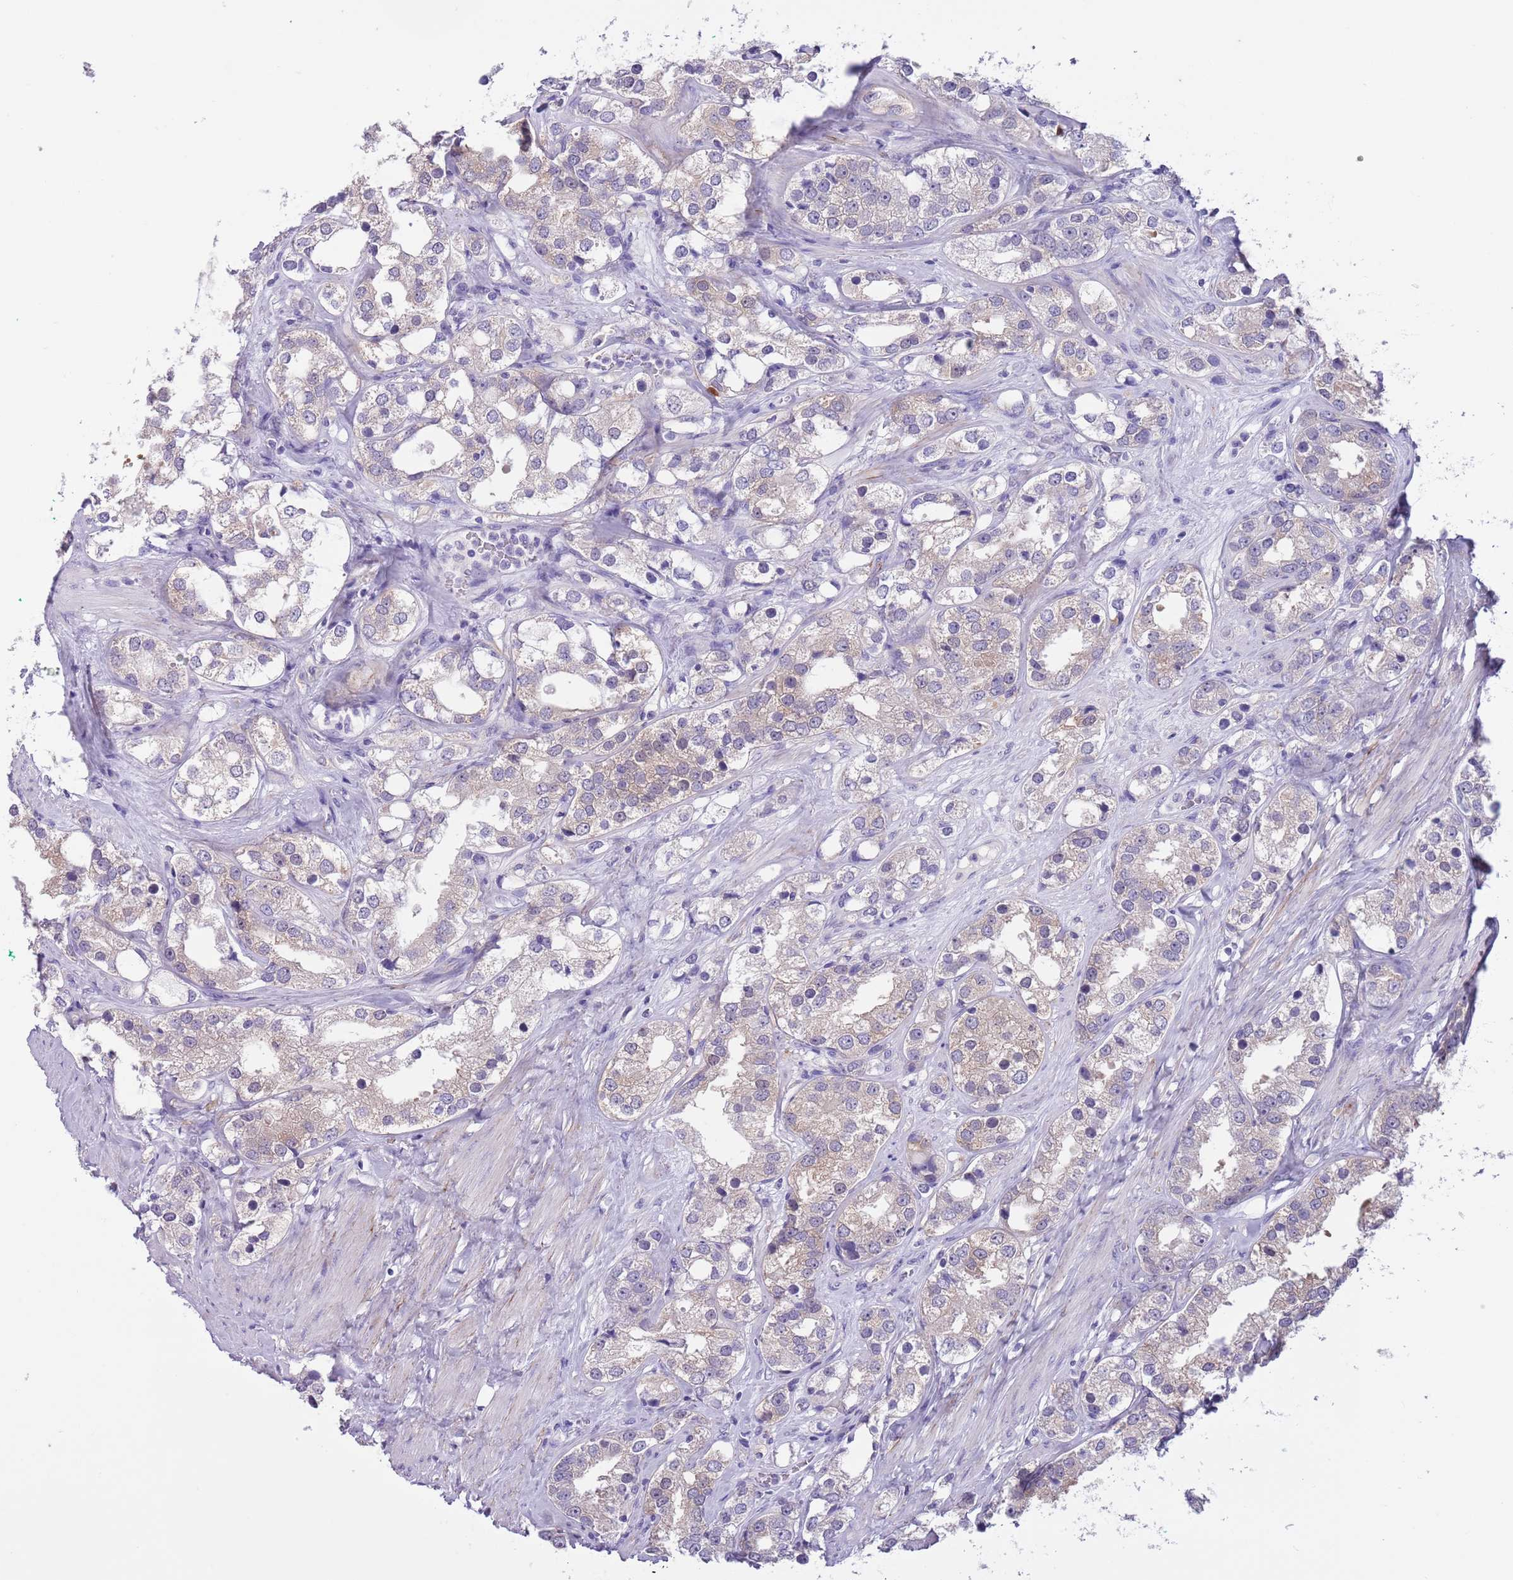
{"staining": {"intensity": "weak", "quantity": ">75%", "location": "cytoplasmic/membranous"}, "tissue": "prostate cancer", "cell_type": "Tumor cells", "image_type": "cancer", "snomed": [{"axis": "morphology", "description": "Adenocarcinoma, NOS"}, {"axis": "topography", "description": "Prostate"}], "caption": "Protein analysis of prostate adenocarcinoma tissue reveals weak cytoplasmic/membranous expression in about >75% of tumor cells.", "gene": "PFKFB2", "patient": {"sex": "male", "age": 79}}